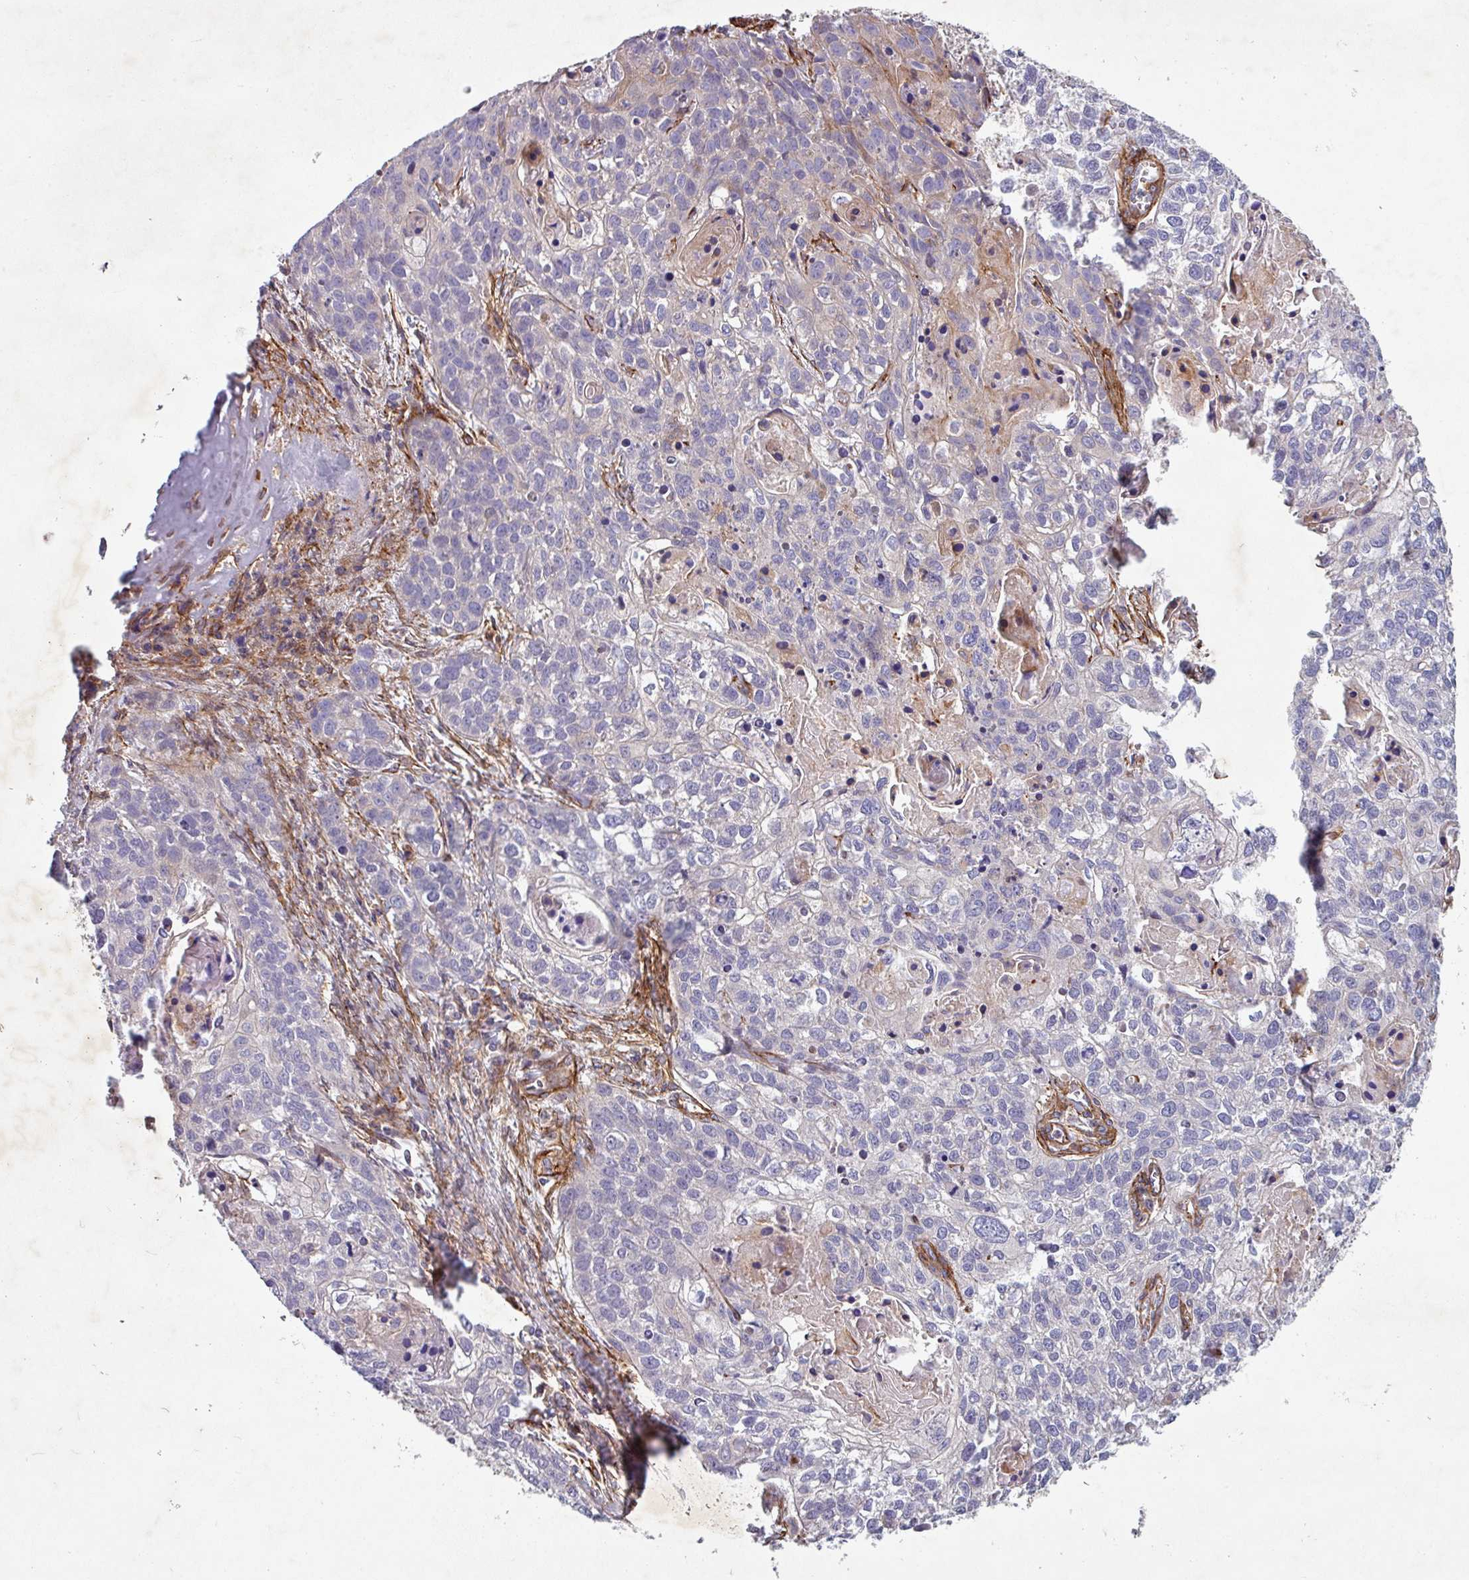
{"staining": {"intensity": "negative", "quantity": "none", "location": "none"}, "tissue": "lung cancer", "cell_type": "Tumor cells", "image_type": "cancer", "snomed": [{"axis": "morphology", "description": "Squamous cell carcinoma, NOS"}, {"axis": "topography", "description": "Lung"}], "caption": "IHC histopathology image of human lung squamous cell carcinoma stained for a protein (brown), which shows no expression in tumor cells.", "gene": "ATP2C2", "patient": {"sex": "male", "age": 74}}